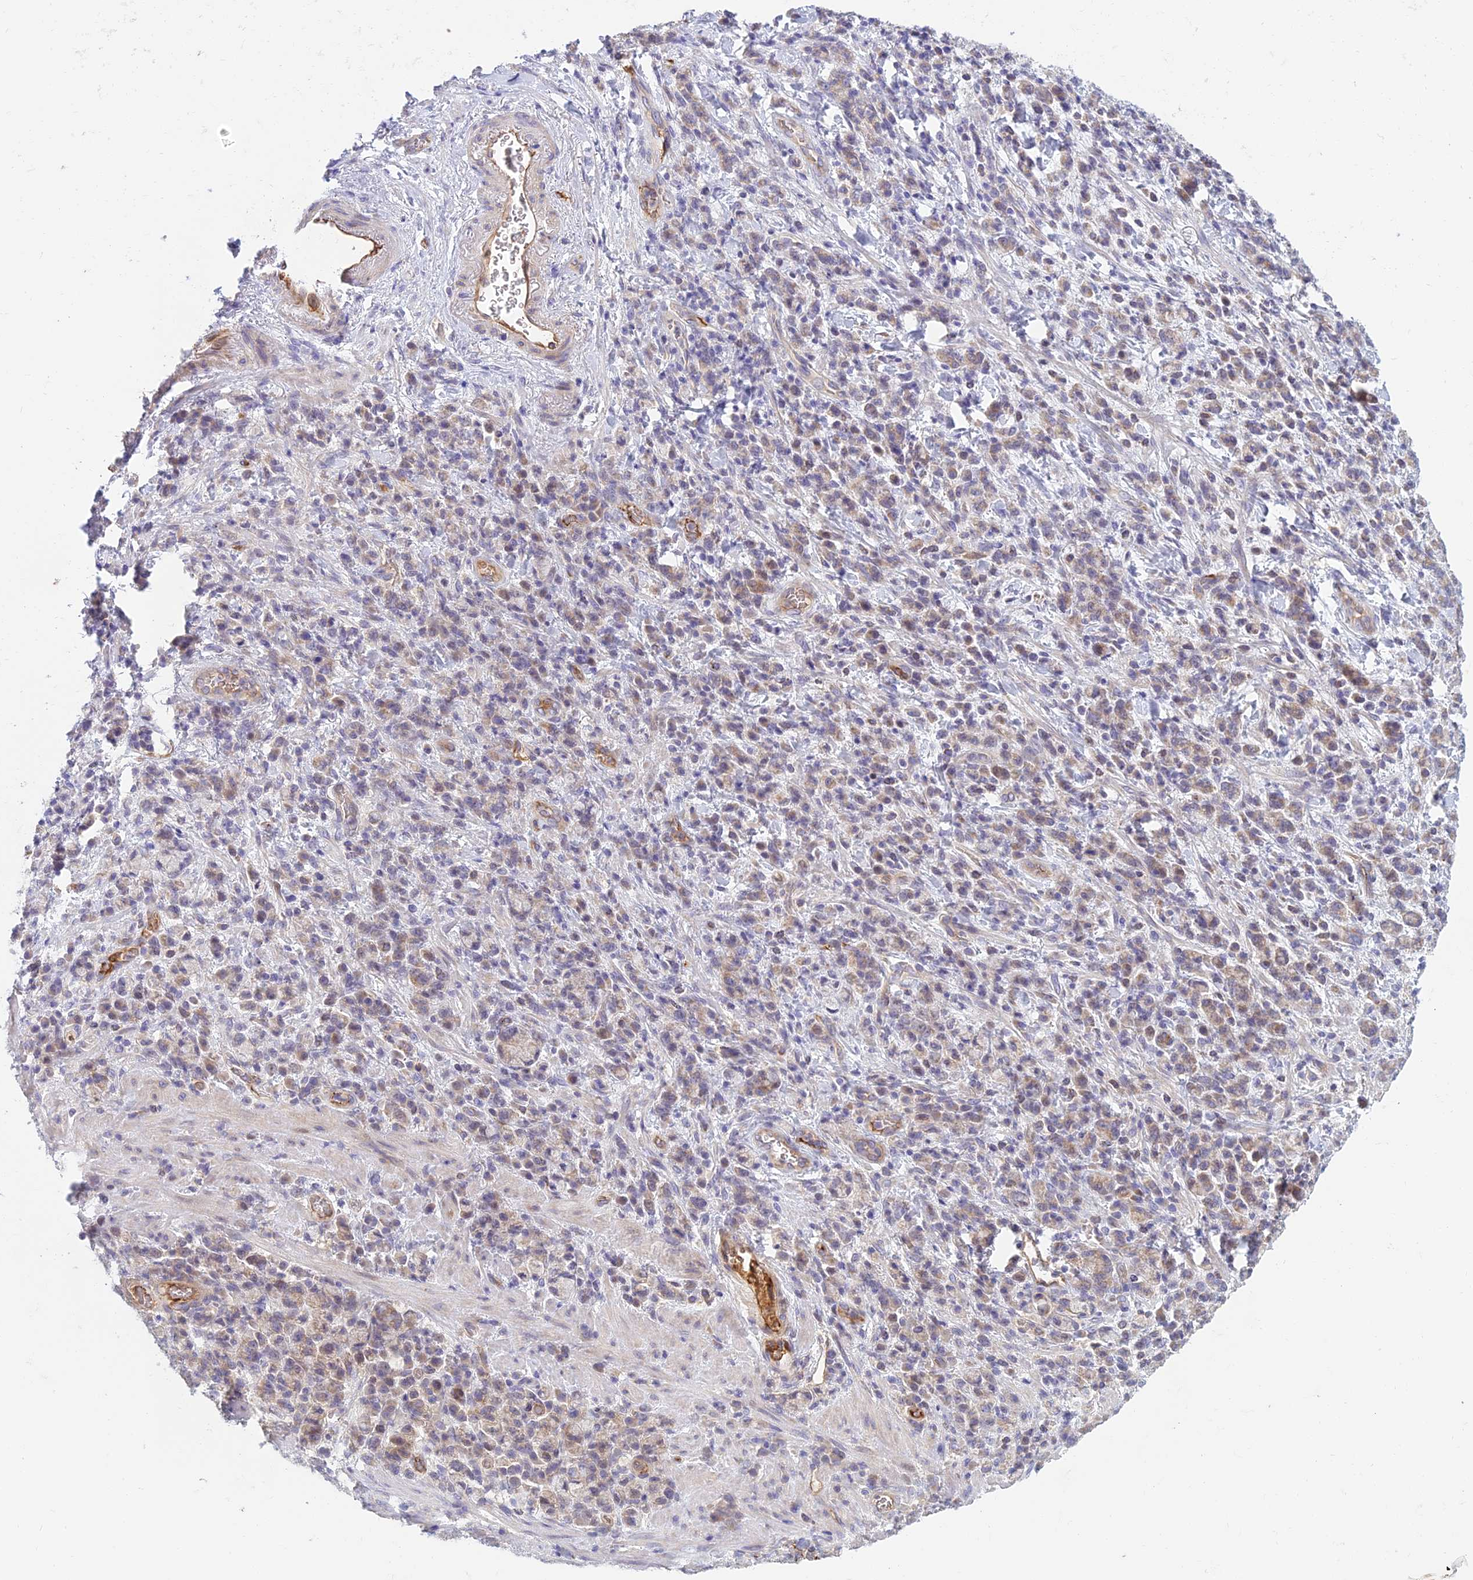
{"staining": {"intensity": "weak", "quantity": "25%-75%", "location": "cytoplasmic/membranous"}, "tissue": "stomach cancer", "cell_type": "Tumor cells", "image_type": "cancer", "snomed": [{"axis": "morphology", "description": "Adenocarcinoma, NOS"}, {"axis": "topography", "description": "Stomach"}], "caption": "Protein staining exhibits weak cytoplasmic/membranous staining in approximately 25%-75% of tumor cells in adenocarcinoma (stomach). (brown staining indicates protein expression, while blue staining denotes nuclei).", "gene": "DUS2", "patient": {"sex": "male", "age": 76}}